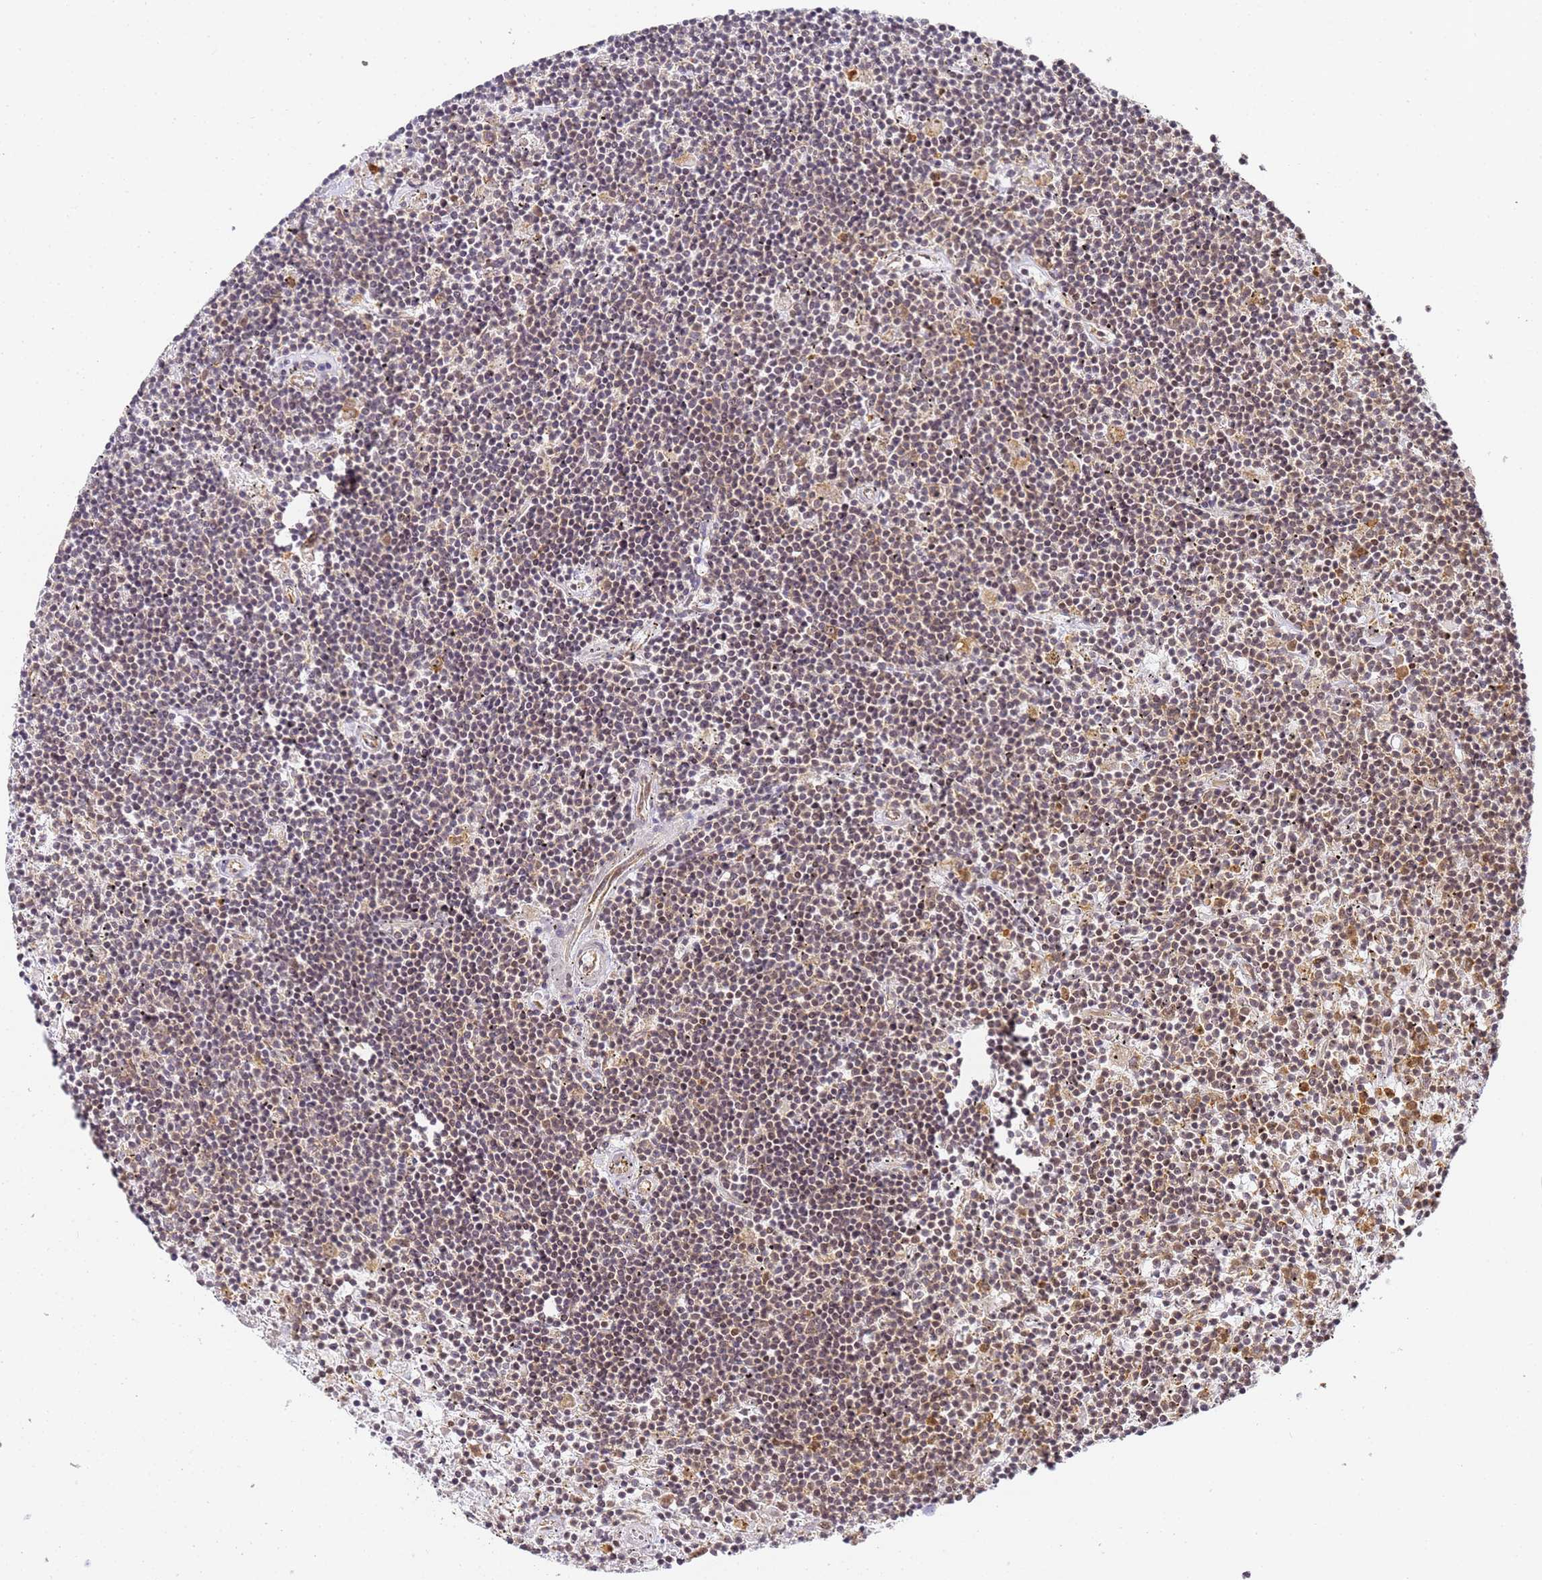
{"staining": {"intensity": "weak", "quantity": "<25%", "location": "cytoplasmic/membranous"}, "tissue": "lymphoma", "cell_type": "Tumor cells", "image_type": "cancer", "snomed": [{"axis": "morphology", "description": "Malignant lymphoma, non-Hodgkin's type, Low grade"}, {"axis": "topography", "description": "Spleen"}], "caption": "Tumor cells are negative for protein expression in human lymphoma.", "gene": "RPL13A", "patient": {"sex": "male", "age": 76}}